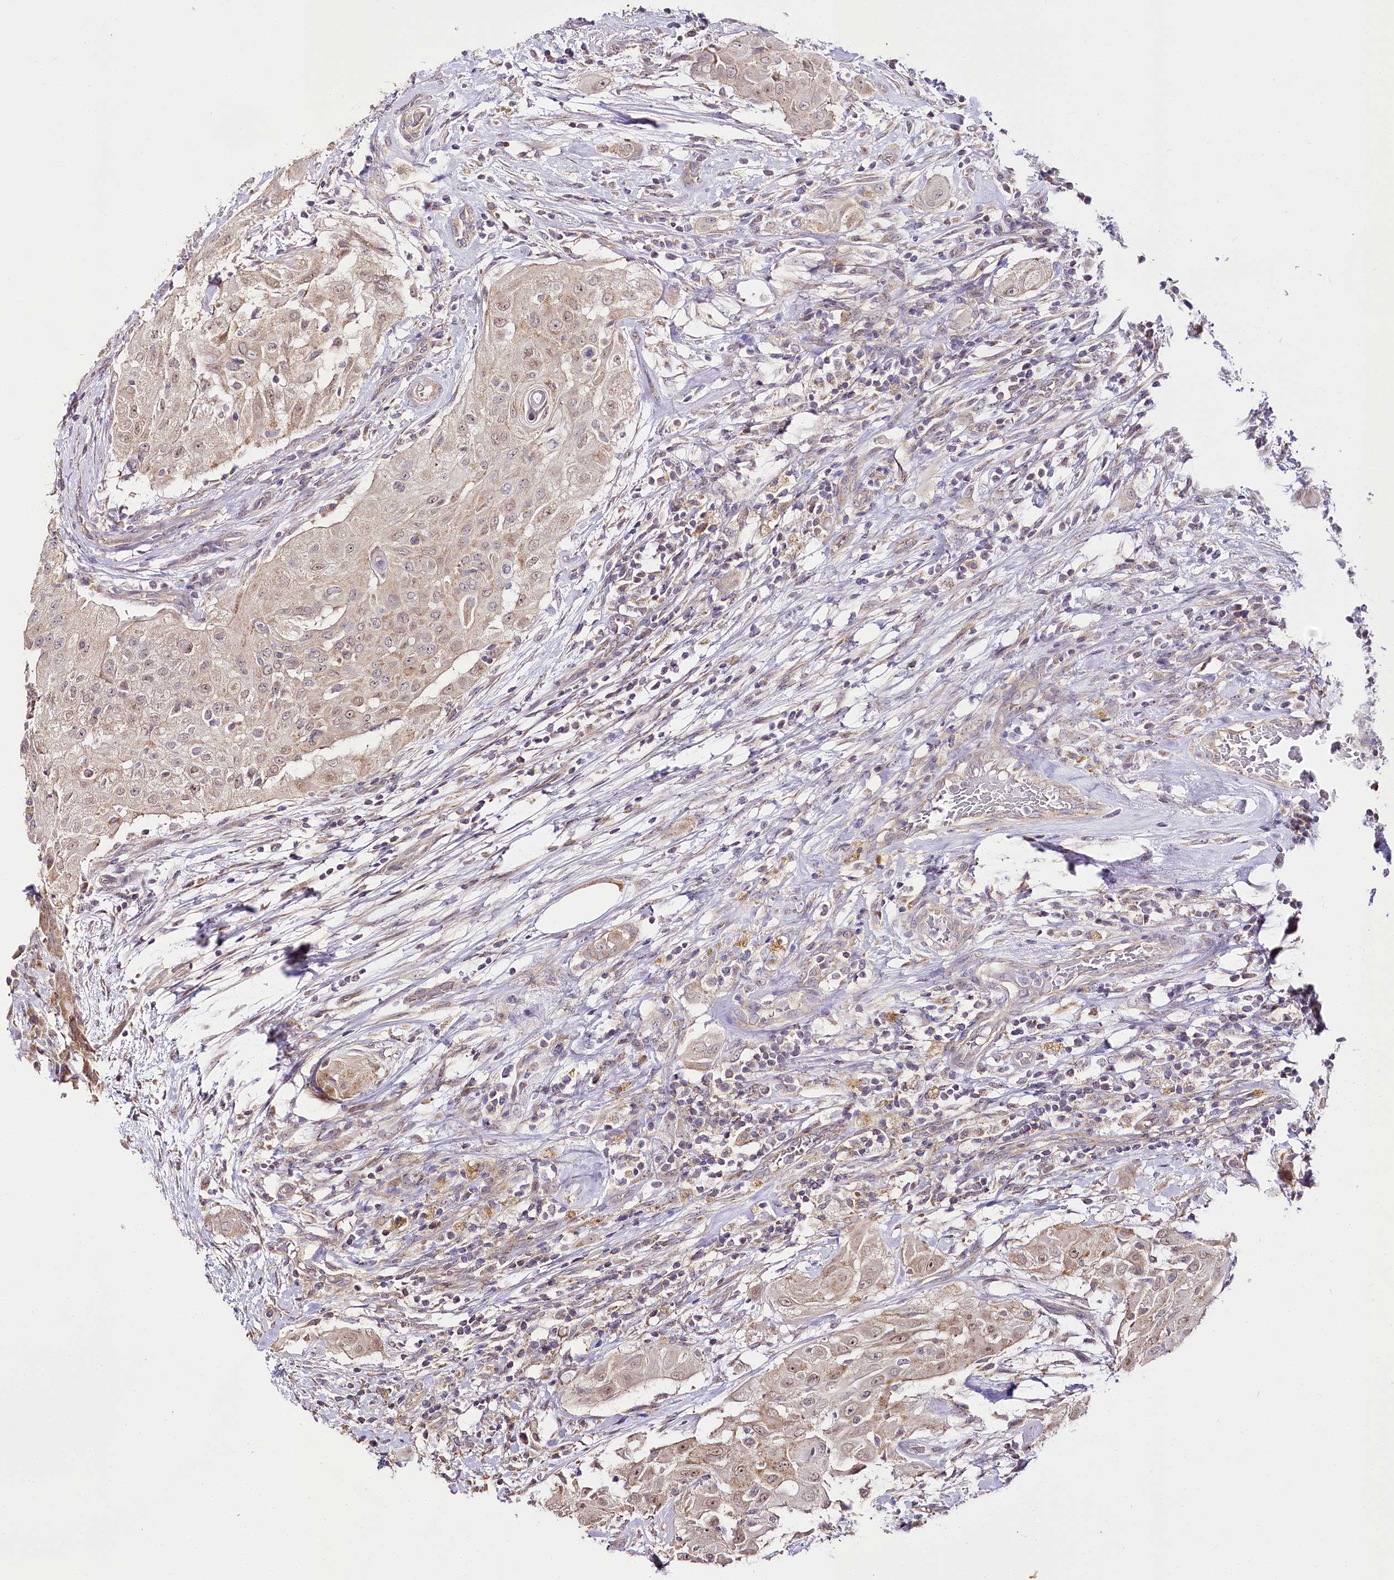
{"staining": {"intensity": "weak", "quantity": ">75%", "location": "cytoplasmic/membranous,nuclear"}, "tissue": "thyroid cancer", "cell_type": "Tumor cells", "image_type": "cancer", "snomed": [{"axis": "morphology", "description": "Papillary adenocarcinoma, NOS"}, {"axis": "topography", "description": "Thyroid gland"}], "caption": "Immunohistochemistry (IHC) (DAB (3,3'-diaminobenzidine)) staining of thyroid cancer (papillary adenocarcinoma) exhibits weak cytoplasmic/membranous and nuclear protein positivity in about >75% of tumor cells. (IHC, brightfield microscopy, high magnification).", "gene": "ZNF226", "patient": {"sex": "female", "age": 59}}